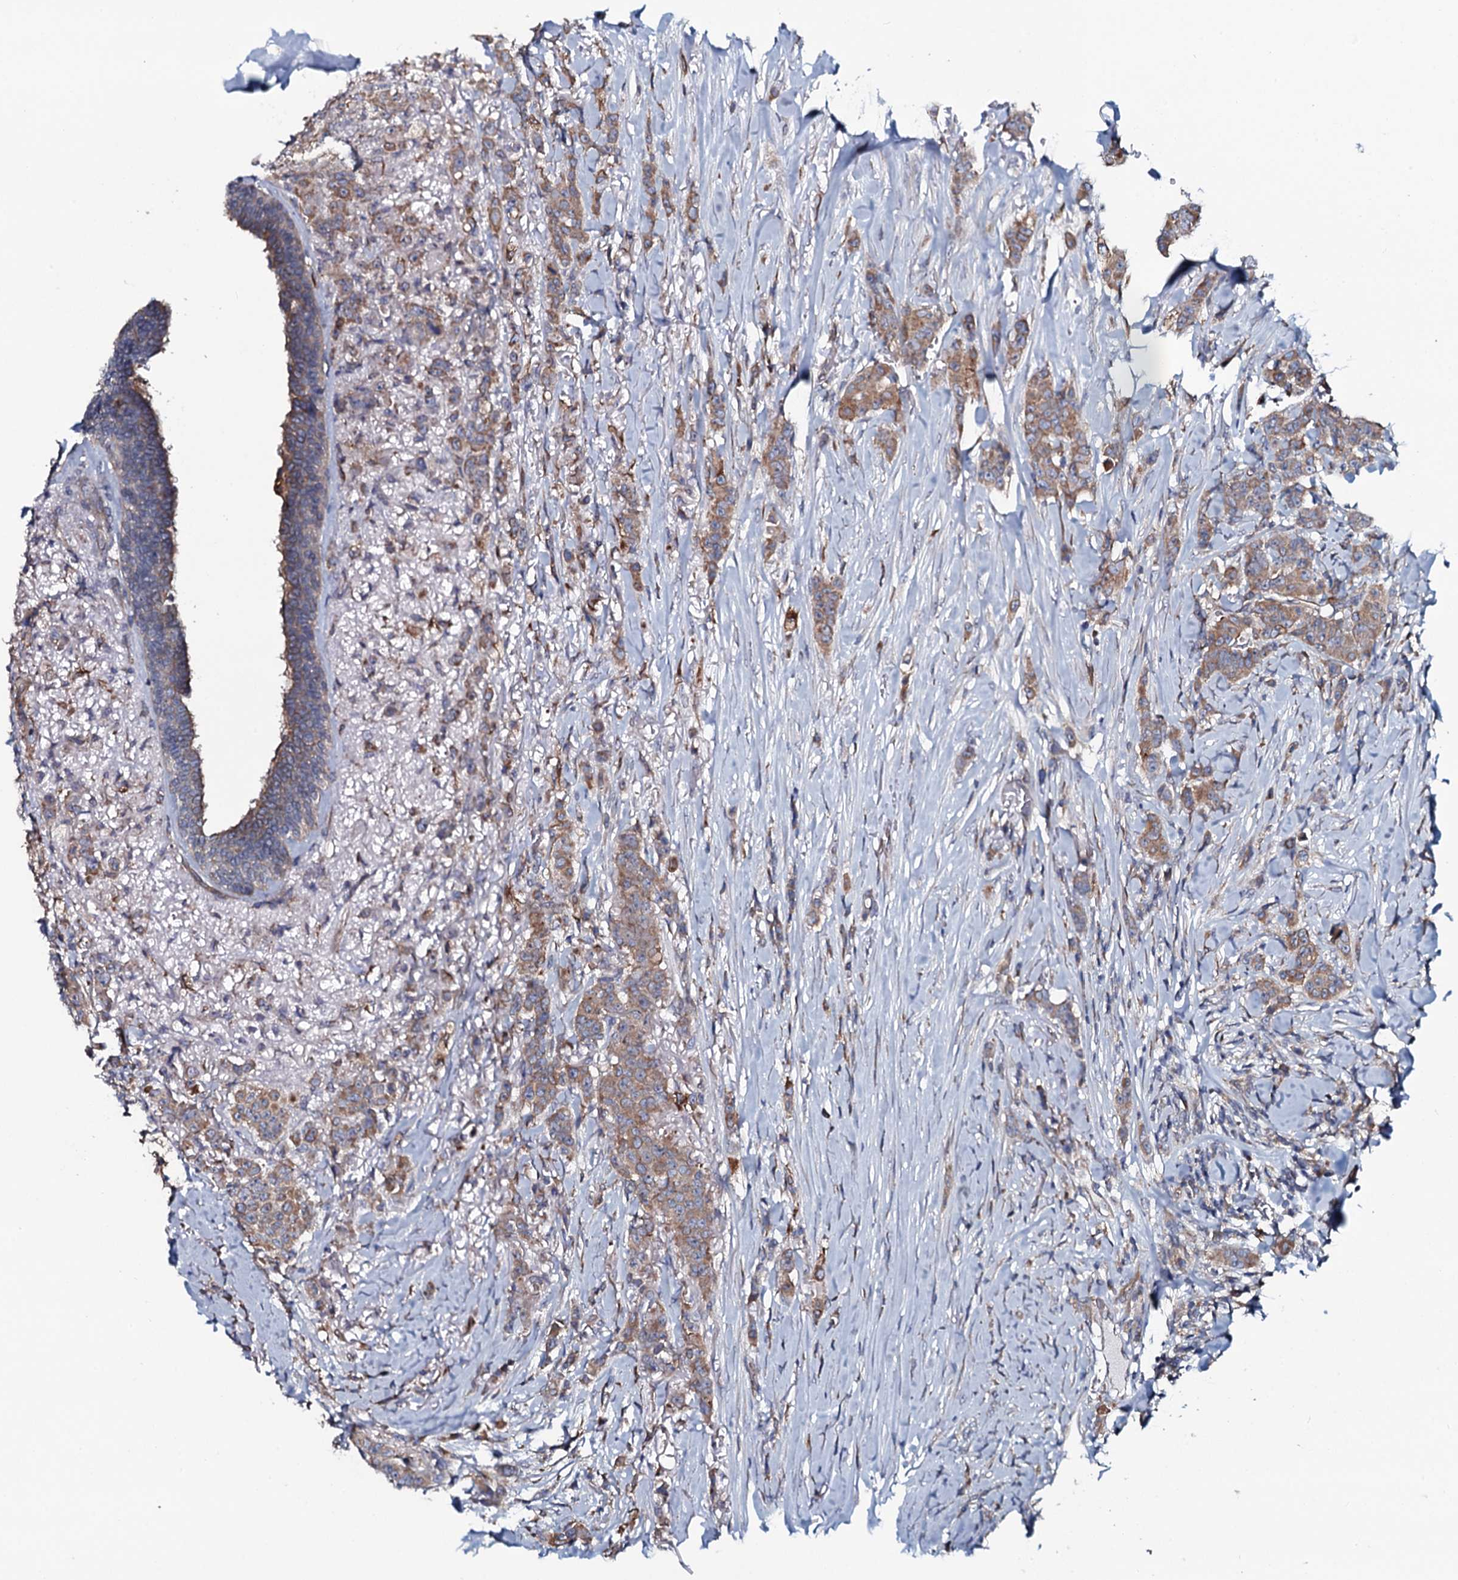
{"staining": {"intensity": "moderate", "quantity": "25%-75%", "location": "cytoplasmic/membranous"}, "tissue": "breast cancer", "cell_type": "Tumor cells", "image_type": "cancer", "snomed": [{"axis": "morphology", "description": "Duct carcinoma"}, {"axis": "topography", "description": "Breast"}], "caption": "Brown immunohistochemical staining in intraductal carcinoma (breast) reveals moderate cytoplasmic/membranous expression in about 25%-75% of tumor cells.", "gene": "TMEM151A", "patient": {"sex": "female", "age": 40}}